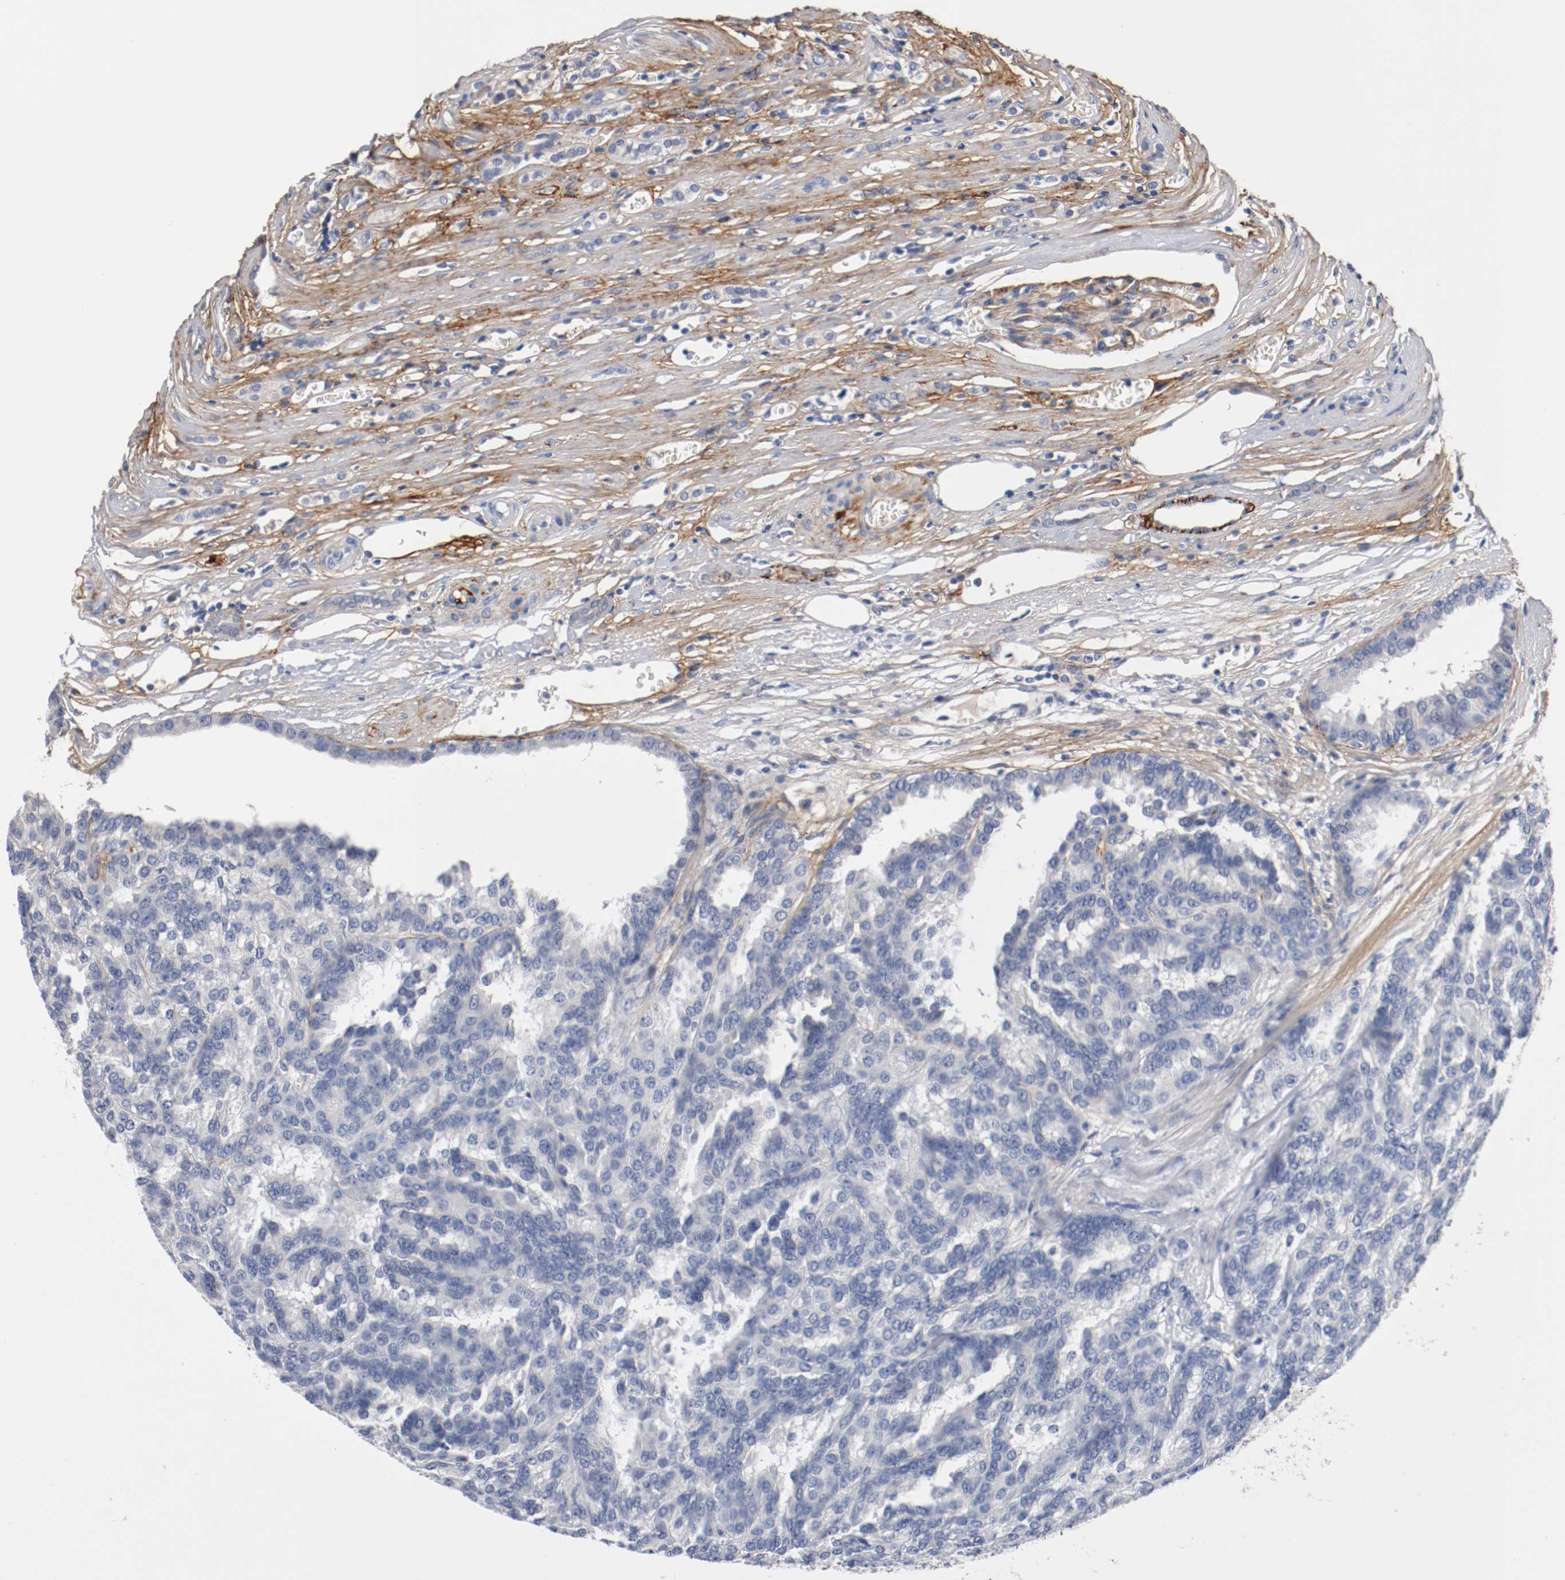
{"staining": {"intensity": "negative", "quantity": "none", "location": "none"}, "tissue": "renal cancer", "cell_type": "Tumor cells", "image_type": "cancer", "snomed": [{"axis": "morphology", "description": "Adenocarcinoma, NOS"}, {"axis": "topography", "description": "Kidney"}], "caption": "Tumor cells show no significant protein expression in adenocarcinoma (renal).", "gene": "TNC", "patient": {"sex": "male", "age": 46}}